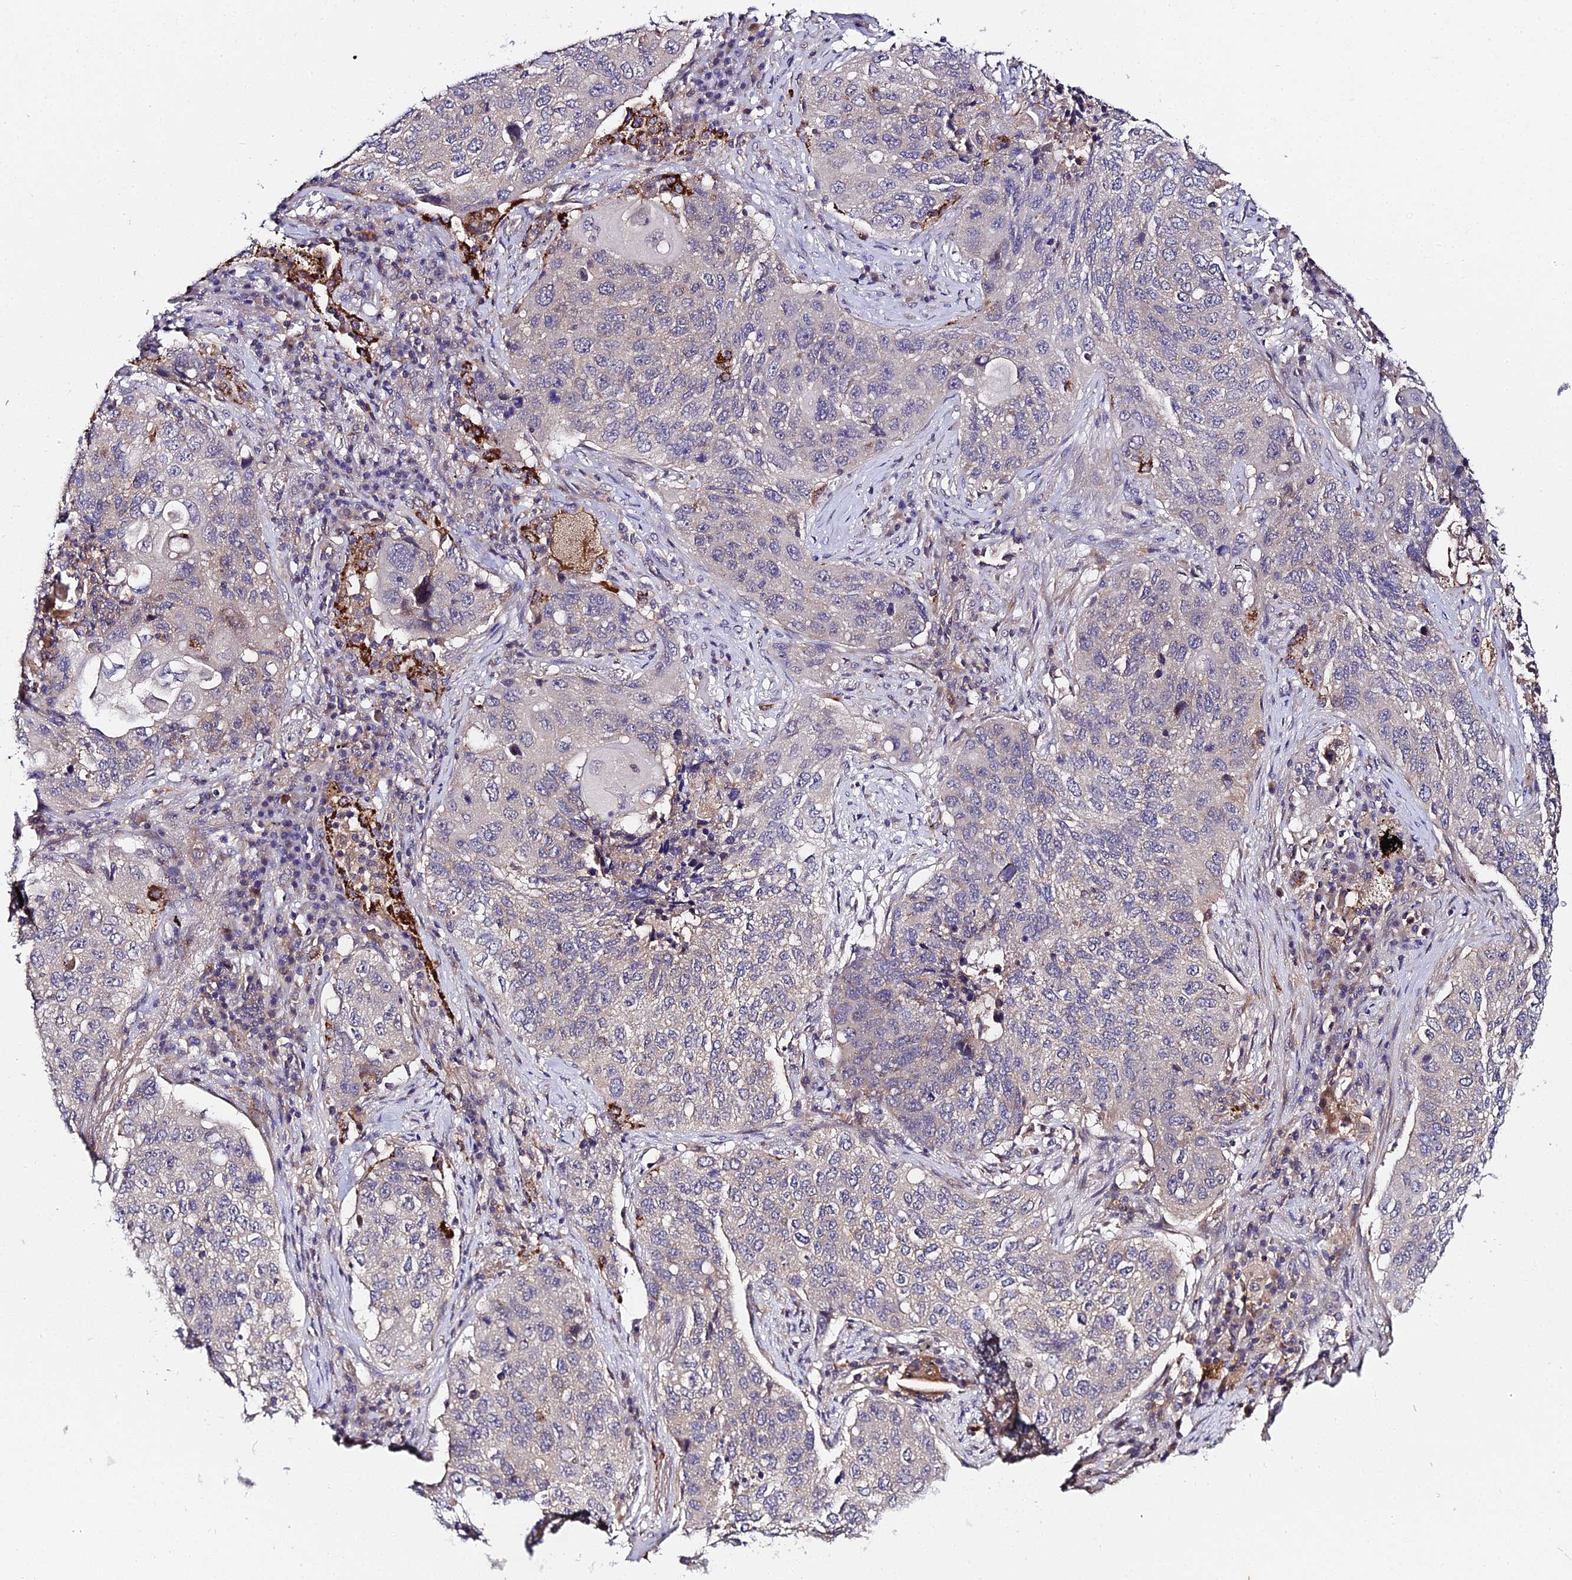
{"staining": {"intensity": "negative", "quantity": "none", "location": "none"}, "tissue": "lung cancer", "cell_type": "Tumor cells", "image_type": "cancer", "snomed": [{"axis": "morphology", "description": "Squamous cell carcinoma, NOS"}, {"axis": "topography", "description": "Lung"}], "caption": "There is no significant staining in tumor cells of lung squamous cell carcinoma.", "gene": "ZBED8", "patient": {"sex": "female", "age": 63}}